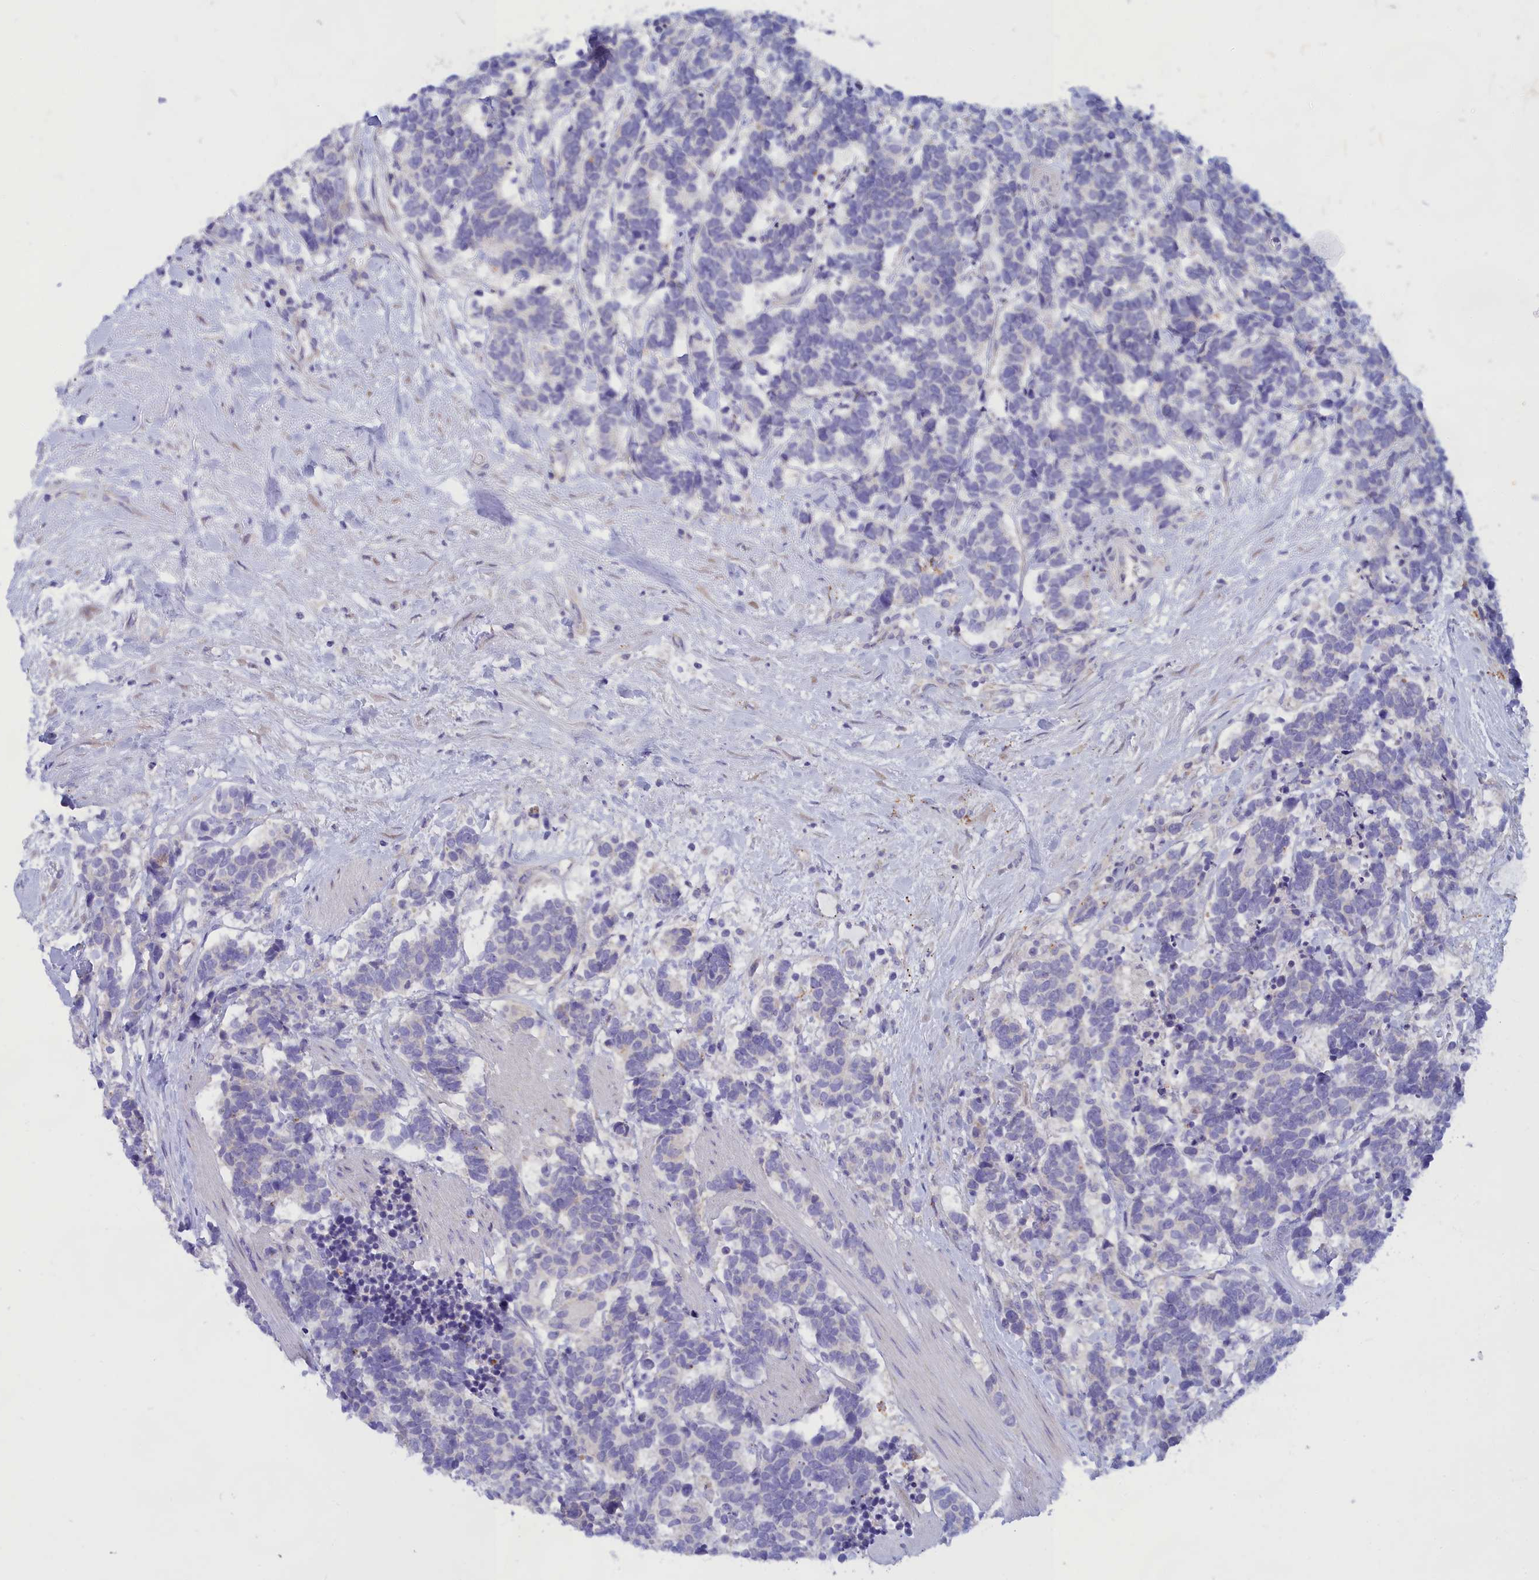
{"staining": {"intensity": "negative", "quantity": "none", "location": "none"}, "tissue": "carcinoid", "cell_type": "Tumor cells", "image_type": "cancer", "snomed": [{"axis": "morphology", "description": "Carcinoma, NOS"}, {"axis": "morphology", "description": "Carcinoid, malignant, NOS"}, {"axis": "topography", "description": "Prostate"}], "caption": "The photomicrograph displays no significant expression in tumor cells of malignant carcinoid.", "gene": "TMEM30B", "patient": {"sex": "male", "age": 57}}